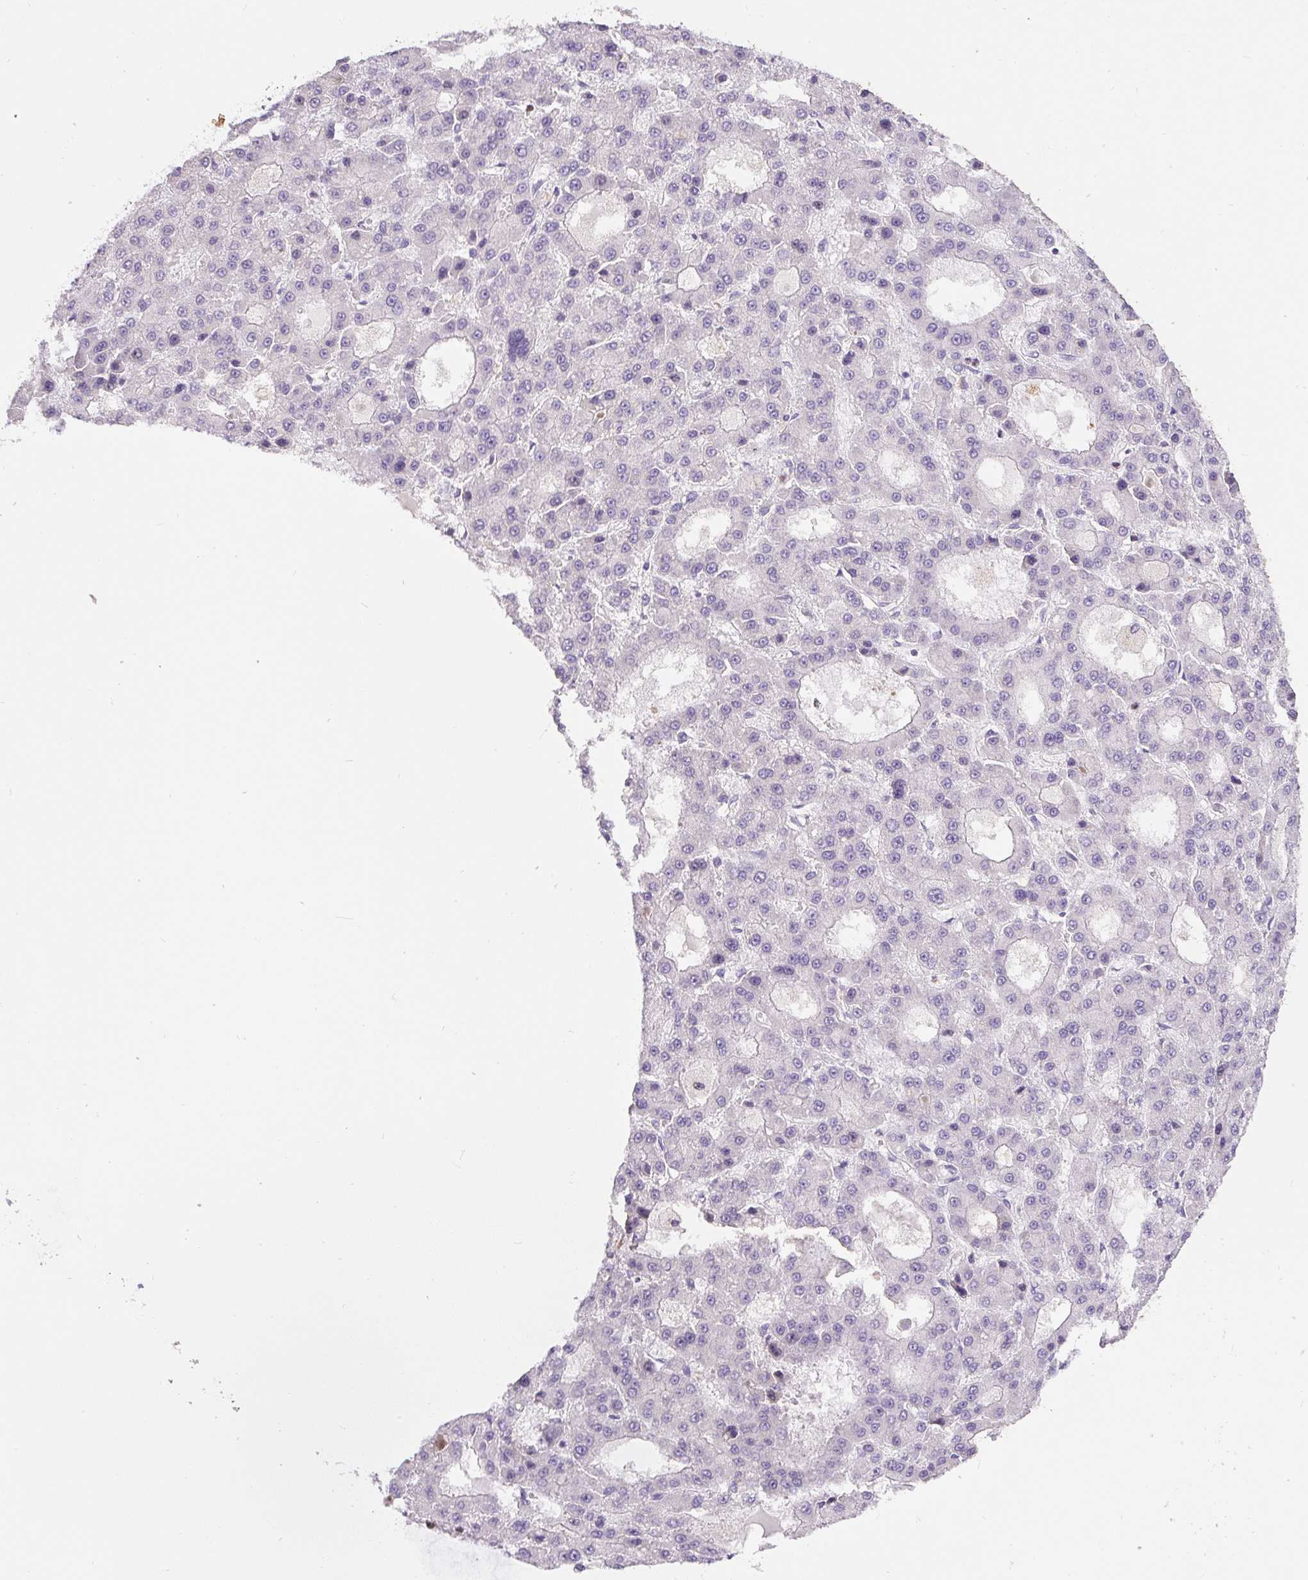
{"staining": {"intensity": "negative", "quantity": "none", "location": "none"}, "tissue": "liver cancer", "cell_type": "Tumor cells", "image_type": "cancer", "snomed": [{"axis": "morphology", "description": "Carcinoma, Hepatocellular, NOS"}, {"axis": "topography", "description": "Liver"}], "caption": "Image shows no significant protein staining in tumor cells of liver cancer. (DAB (3,3'-diaminobenzidine) immunohistochemistry with hematoxylin counter stain).", "gene": "HPS4", "patient": {"sex": "male", "age": 70}}